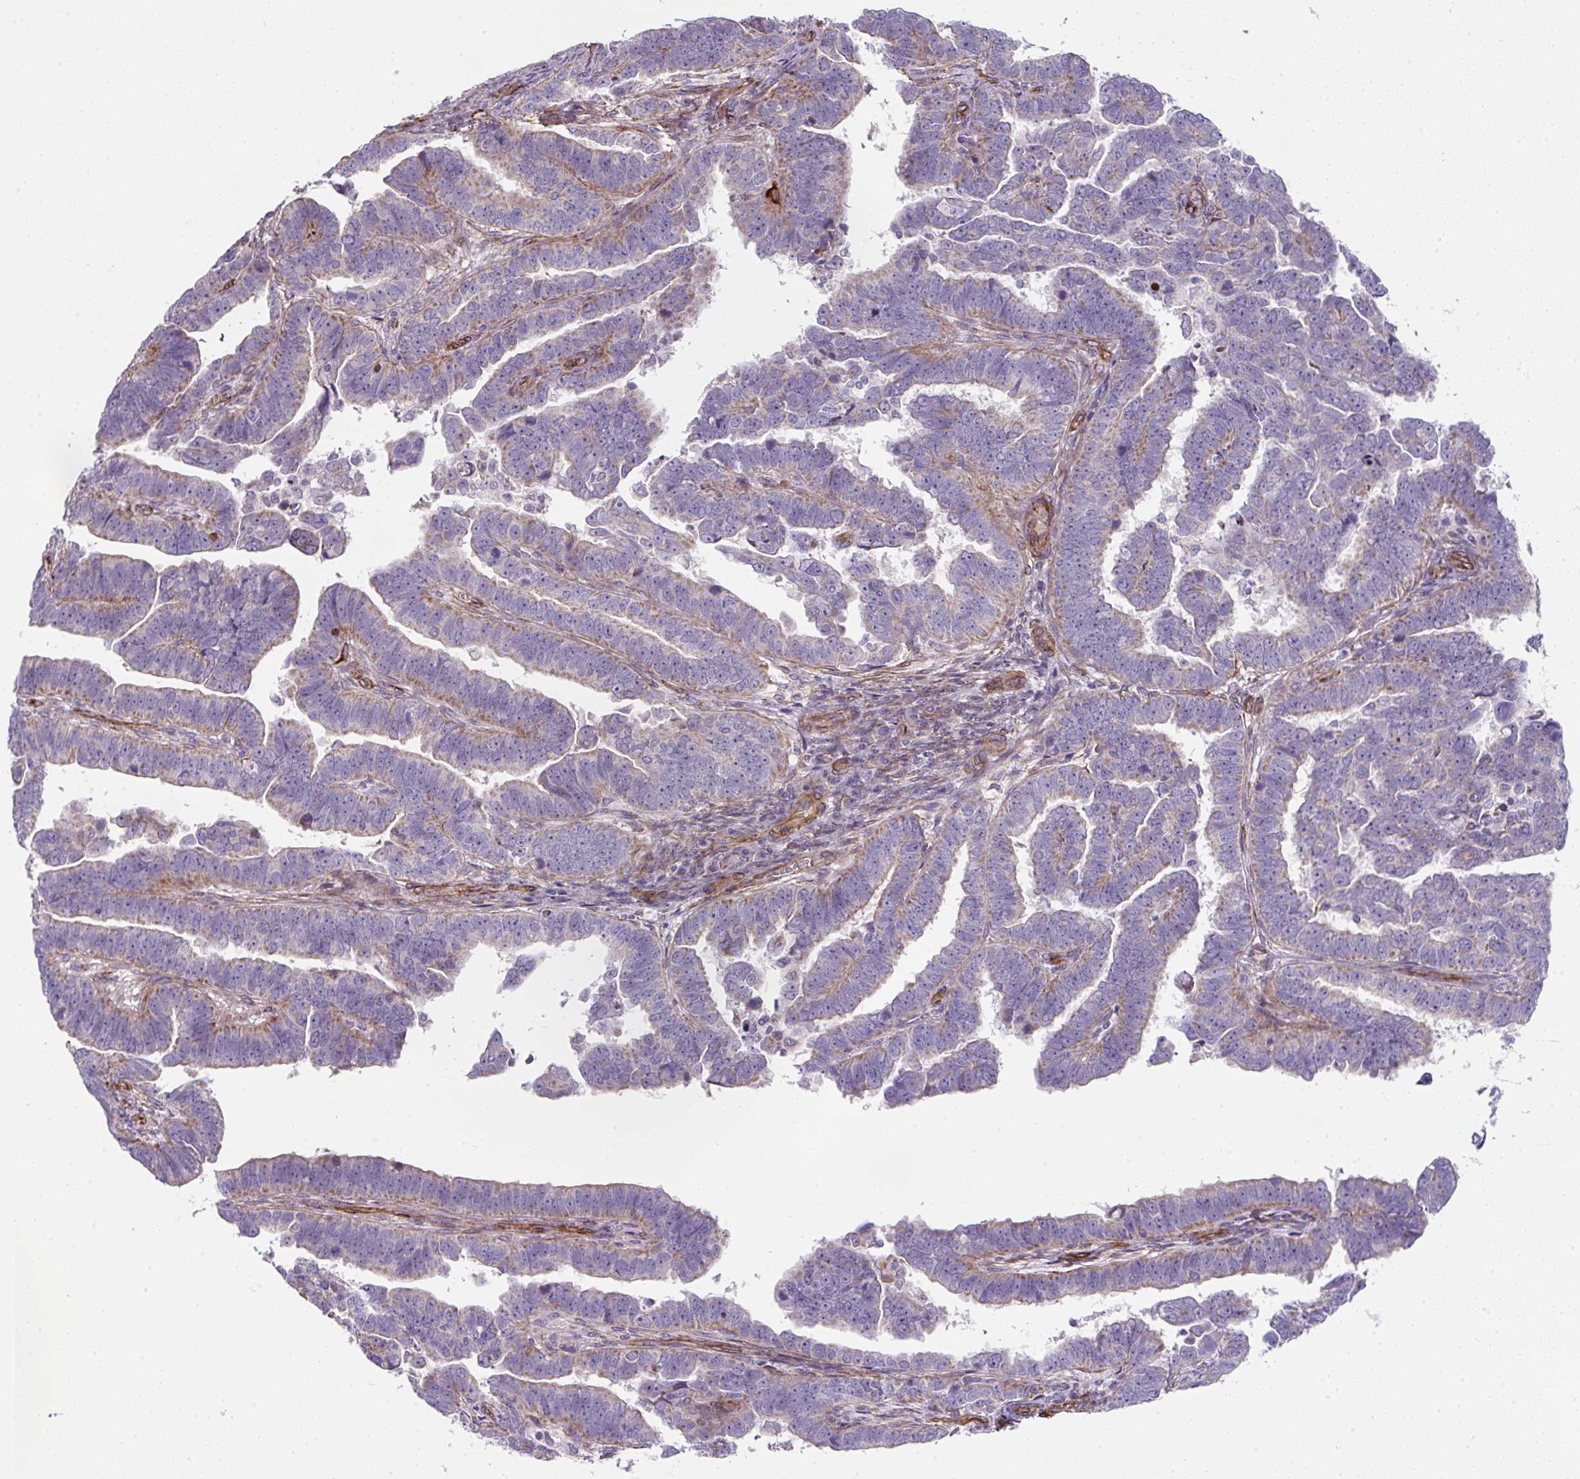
{"staining": {"intensity": "weak", "quantity": "<25%", "location": "cytoplasmic/membranous"}, "tissue": "endometrial cancer", "cell_type": "Tumor cells", "image_type": "cancer", "snomed": [{"axis": "morphology", "description": "Adenocarcinoma, NOS"}, {"axis": "topography", "description": "Endometrium"}], "caption": "A high-resolution histopathology image shows immunohistochemistry (IHC) staining of adenocarcinoma (endometrial), which demonstrates no significant staining in tumor cells.", "gene": "ANKUB1", "patient": {"sex": "female", "age": 75}}